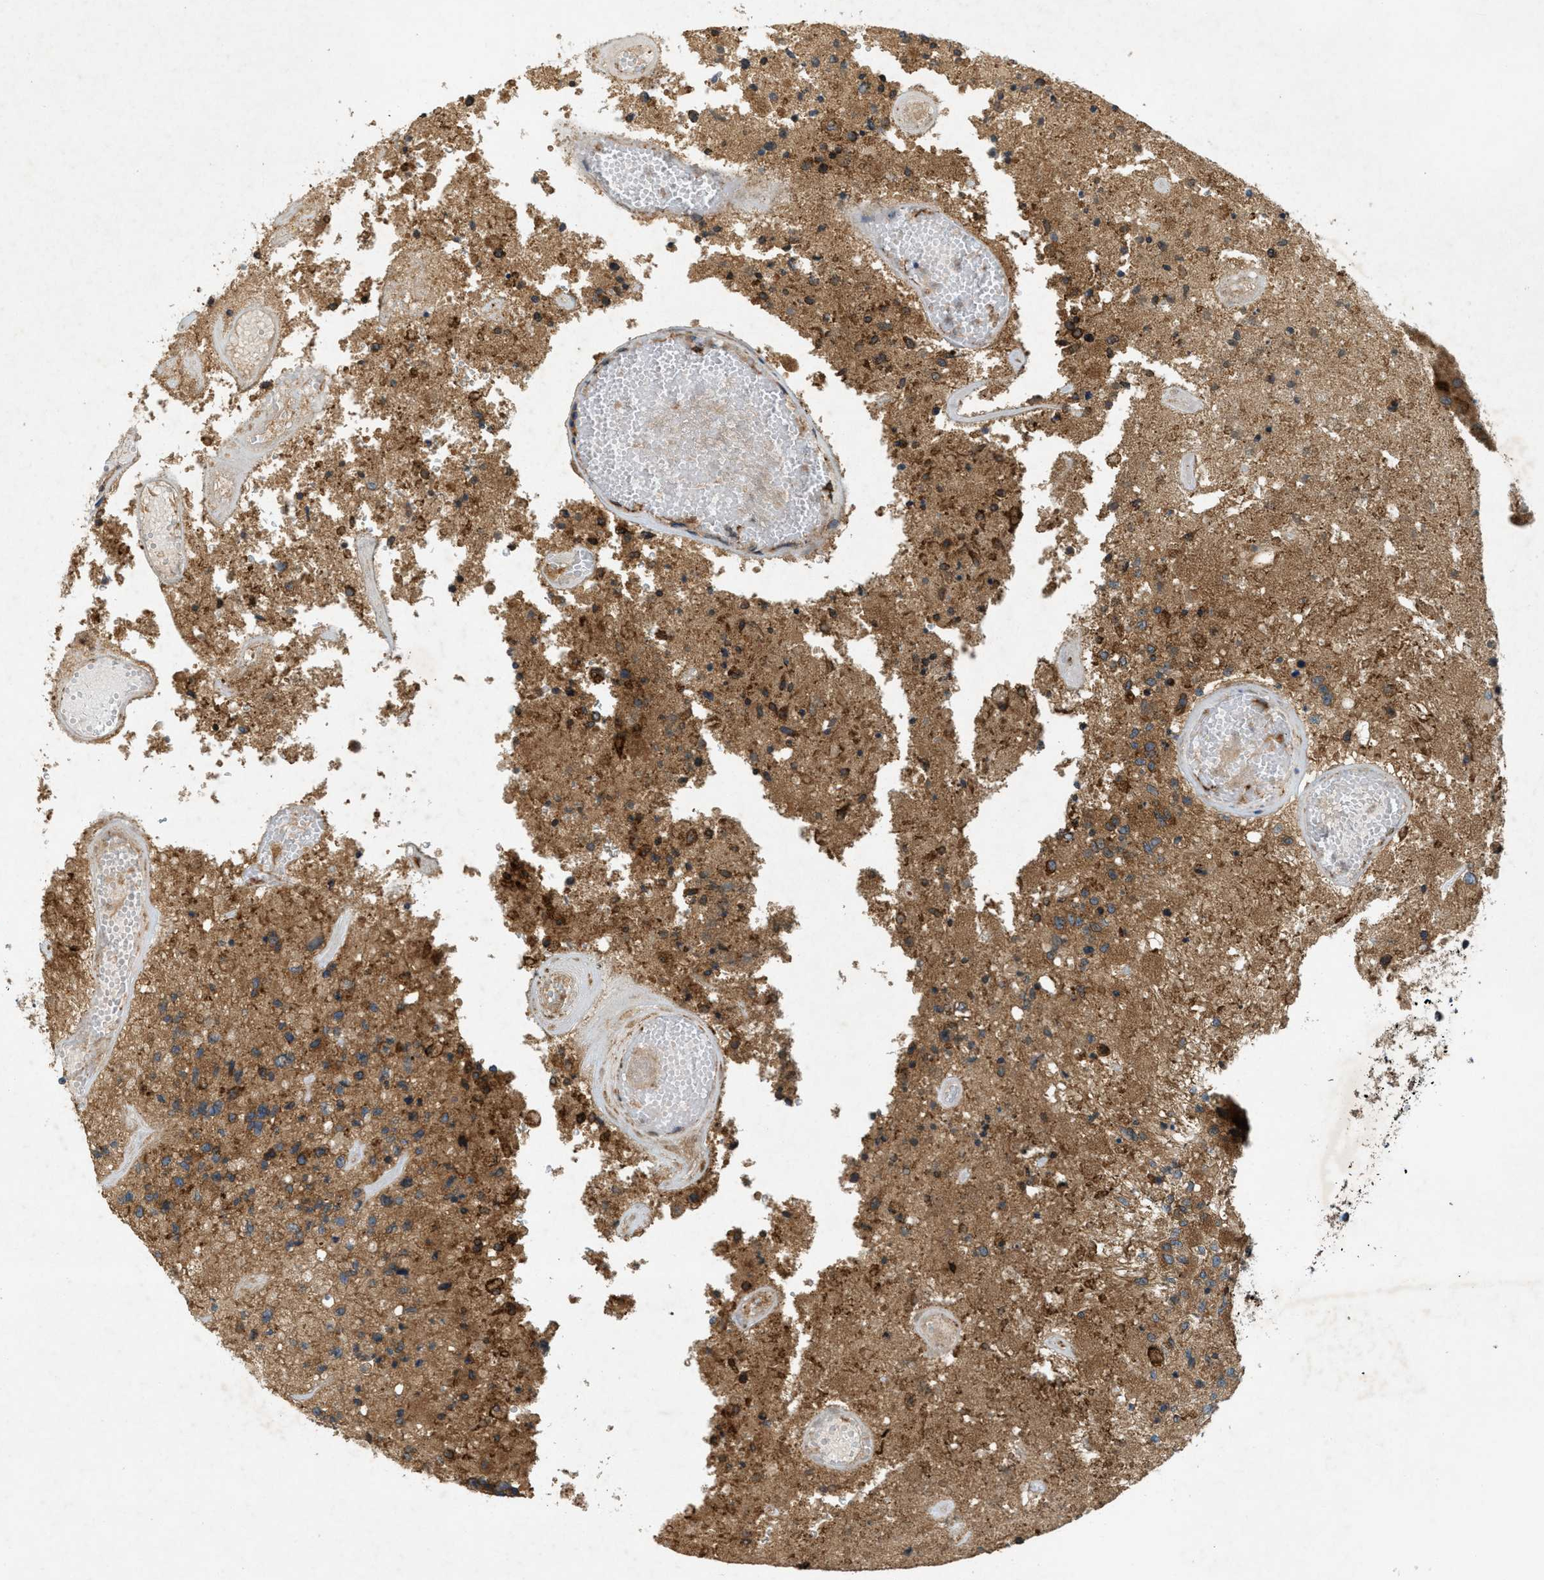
{"staining": {"intensity": "moderate", "quantity": ">75%", "location": "cytoplasmic/membranous"}, "tissue": "glioma", "cell_type": "Tumor cells", "image_type": "cancer", "snomed": [{"axis": "morphology", "description": "Normal tissue, NOS"}, {"axis": "morphology", "description": "Glioma, malignant, High grade"}, {"axis": "topography", "description": "Cerebral cortex"}], "caption": "The image demonstrates immunohistochemical staining of glioma. There is moderate cytoplasmic/membranous positivity is seen in approximately >75% of tumor cells.", "gene": "PCDH18", "patient": {"sex": "male", "age": 77}}